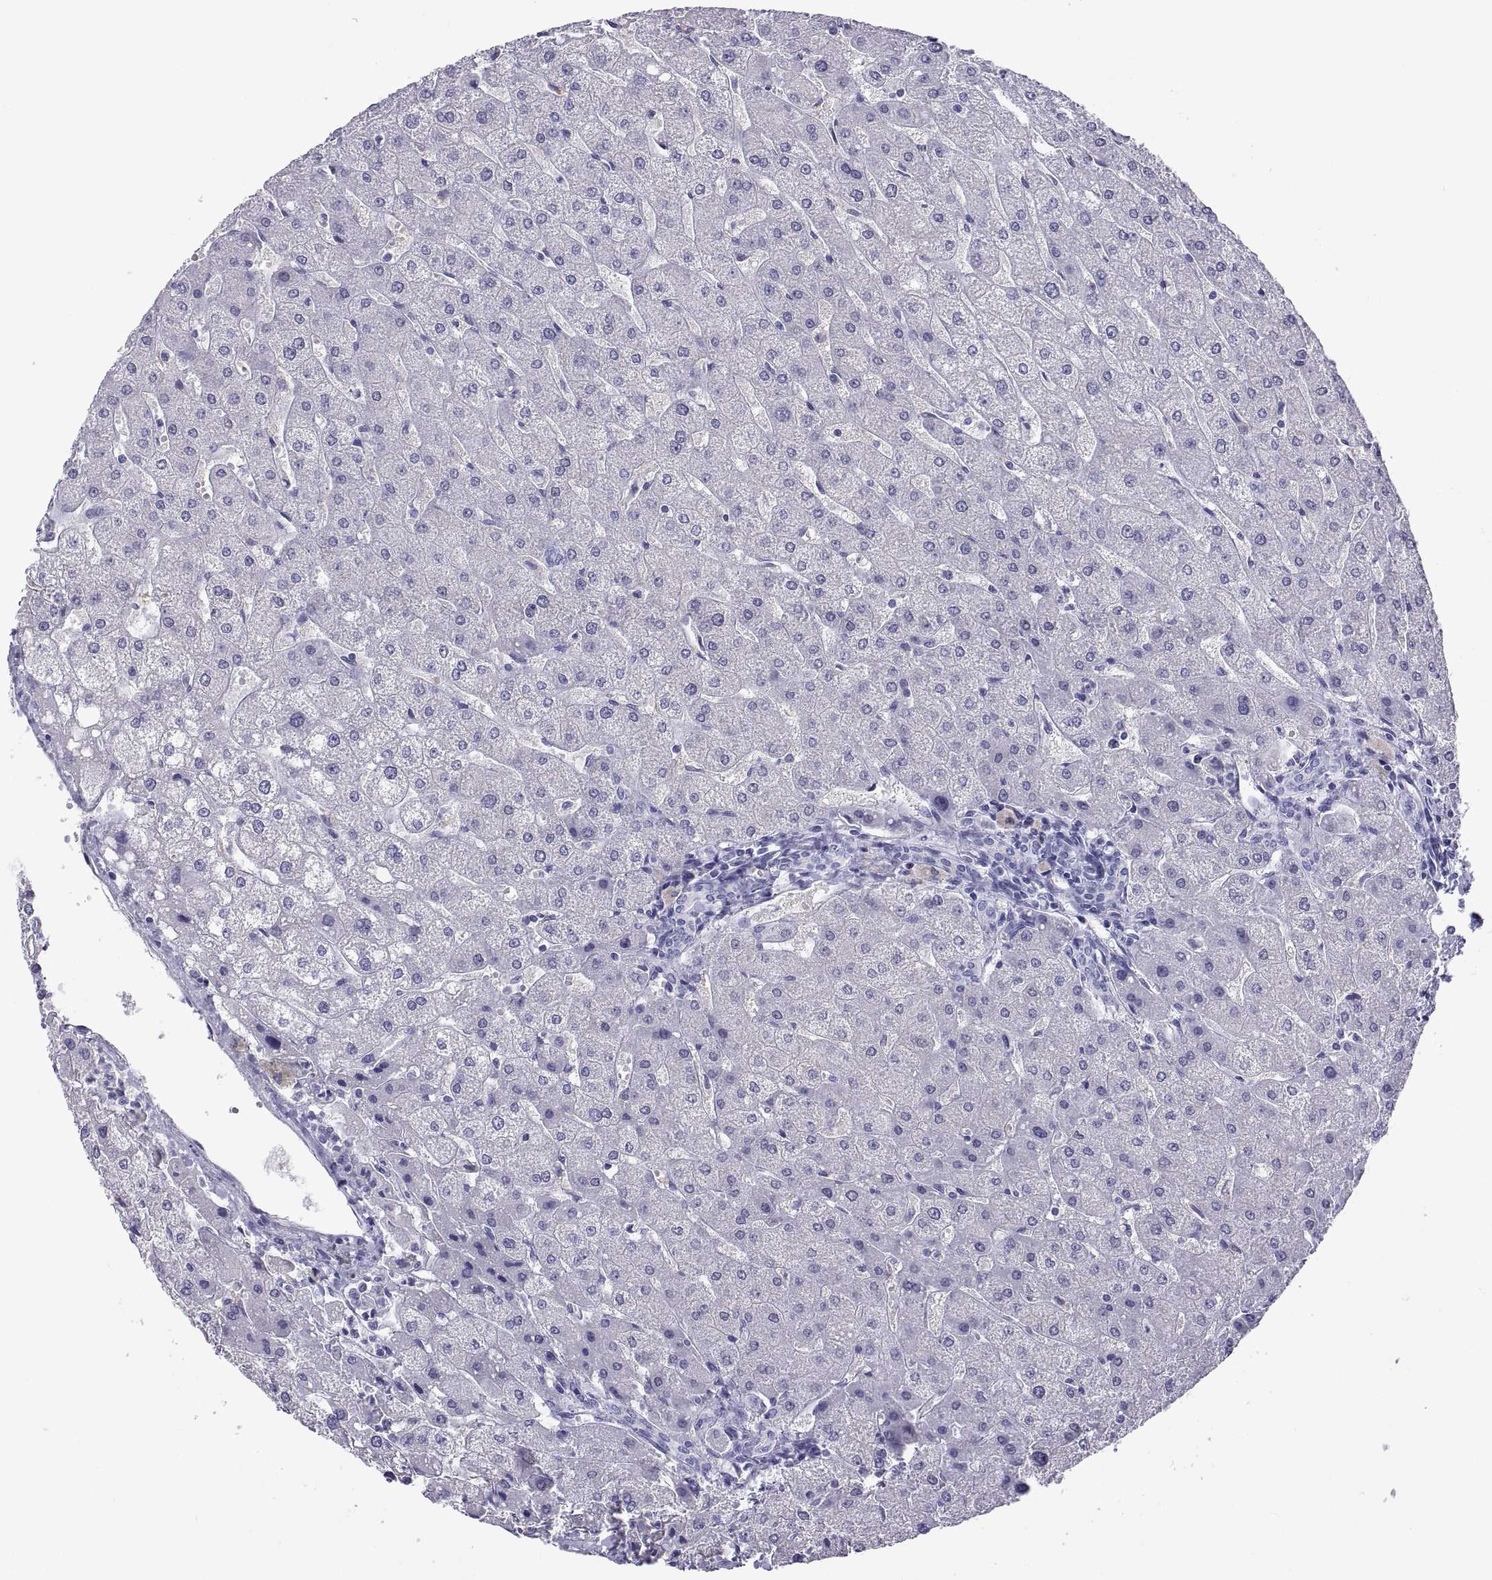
{"staining": {"intensity": "negative", "quantity": "none", "location": "none"}, "tissue": "liver", "cell_type": "Cholangiocytes", "image_type": "normal", "snomed": [{"axis": "morphology", "description": "Normal tissue, NOS"}, {"axis": "topography", "description": "Liver"}], "caption": "The immunohistochemistry histopathology image has no significant staining in cholangiocytes of liver. The staining was performed using DAB (3,3'-diaminobenzidine) to visualize the protein expression in brown, while the nuclei were stained in blue with hematoxylin (Magnification: 20x).", "gene": "QRICH2", "patient": {"sex": "male", "age": 67}}